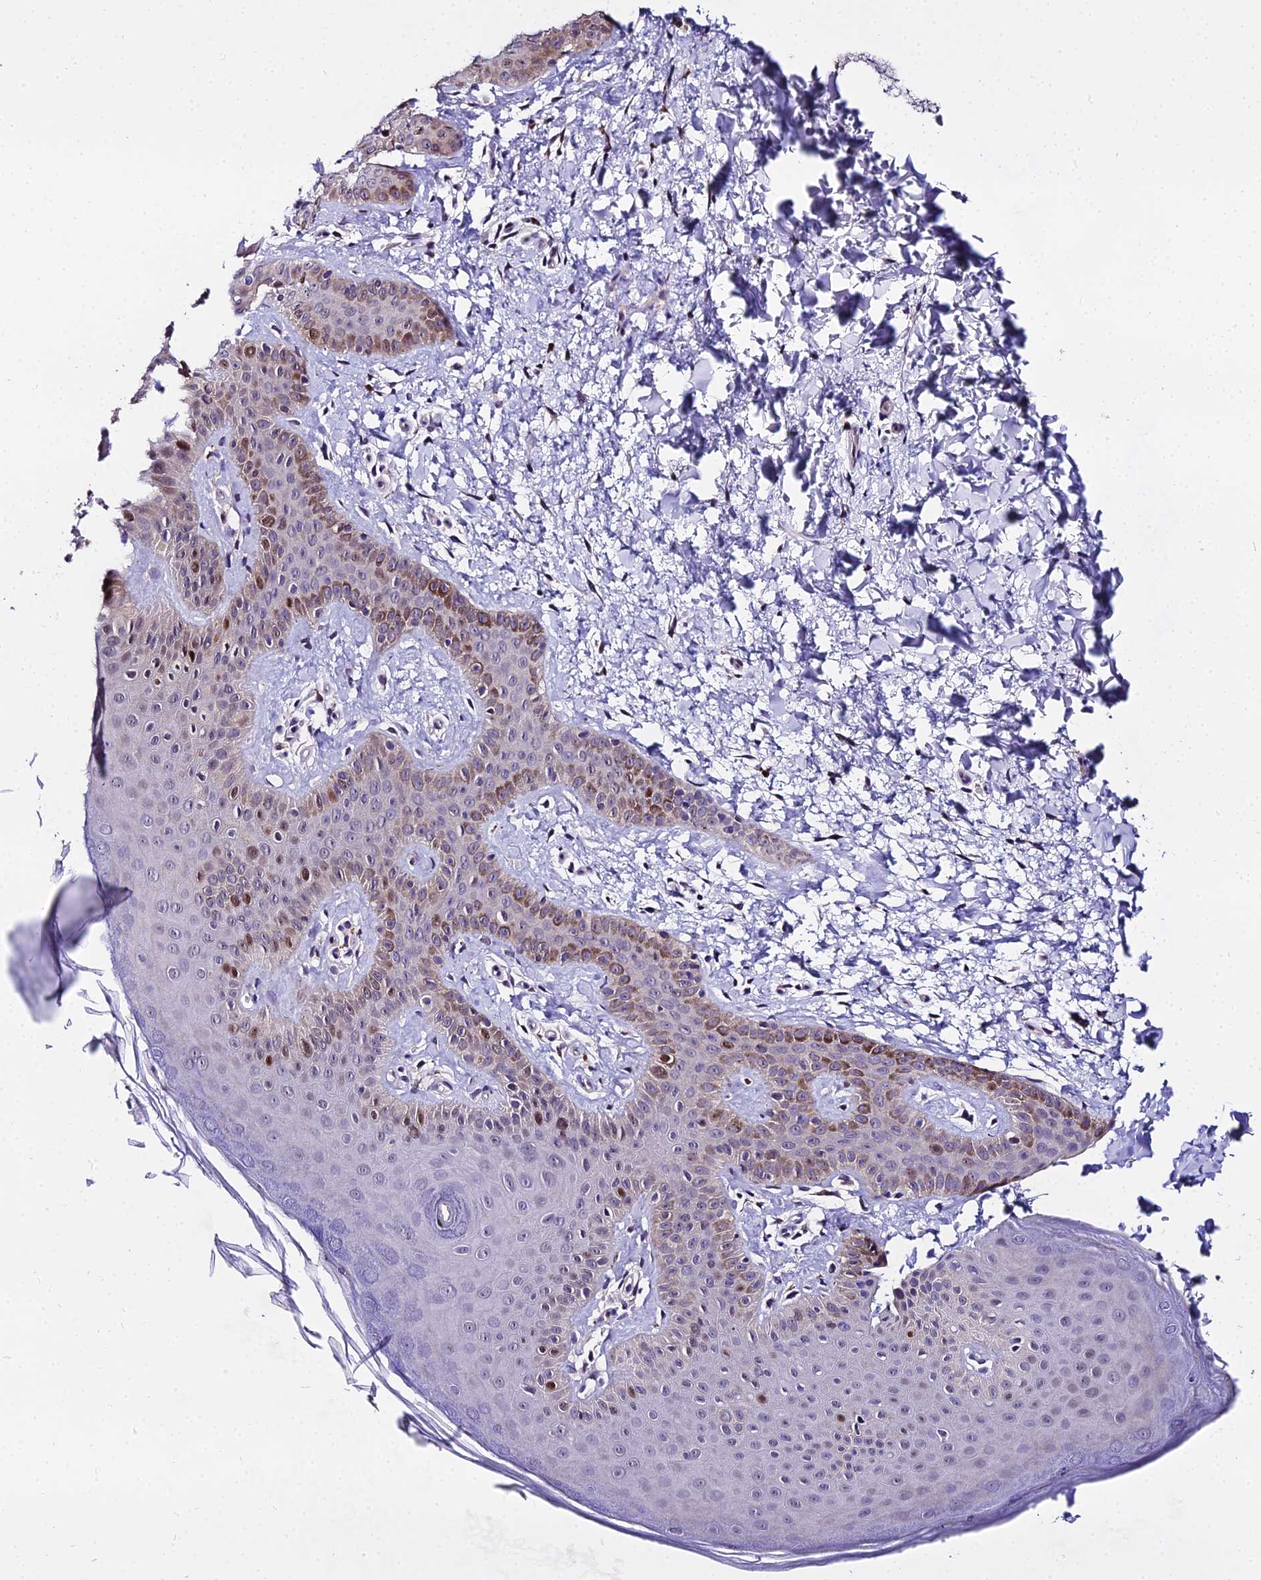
{"staining": {"intensity": "strong", "quantity": "<25%", "location": "cytoplasmic/membranous,nuclear"}, "tissue": "skin", "cell_type": "Epidermal cells", "image_type": "normal", "snomed": [{"axis": "morphology", "description": "Normal tissue, NOS"}, {"axis": "morphology", "description": "Neoplasm, malignant, NOS"}, {"axis": "topography", "description": "Anal"}], "caption": "High-magnification brightfield microscopy of unremarkable skin stained with DAB (brown) and counterstained with hematoxylin (blue). epidermal cells exhibit strong cytoplasmic/membranous,nuclear staining is present in approximately<25% of cells. (DAB IHC, brown staining for protein, blue staining for nuclei).", "gene": "TRIML2", "patient": {"sex": "male", "age": 47}}